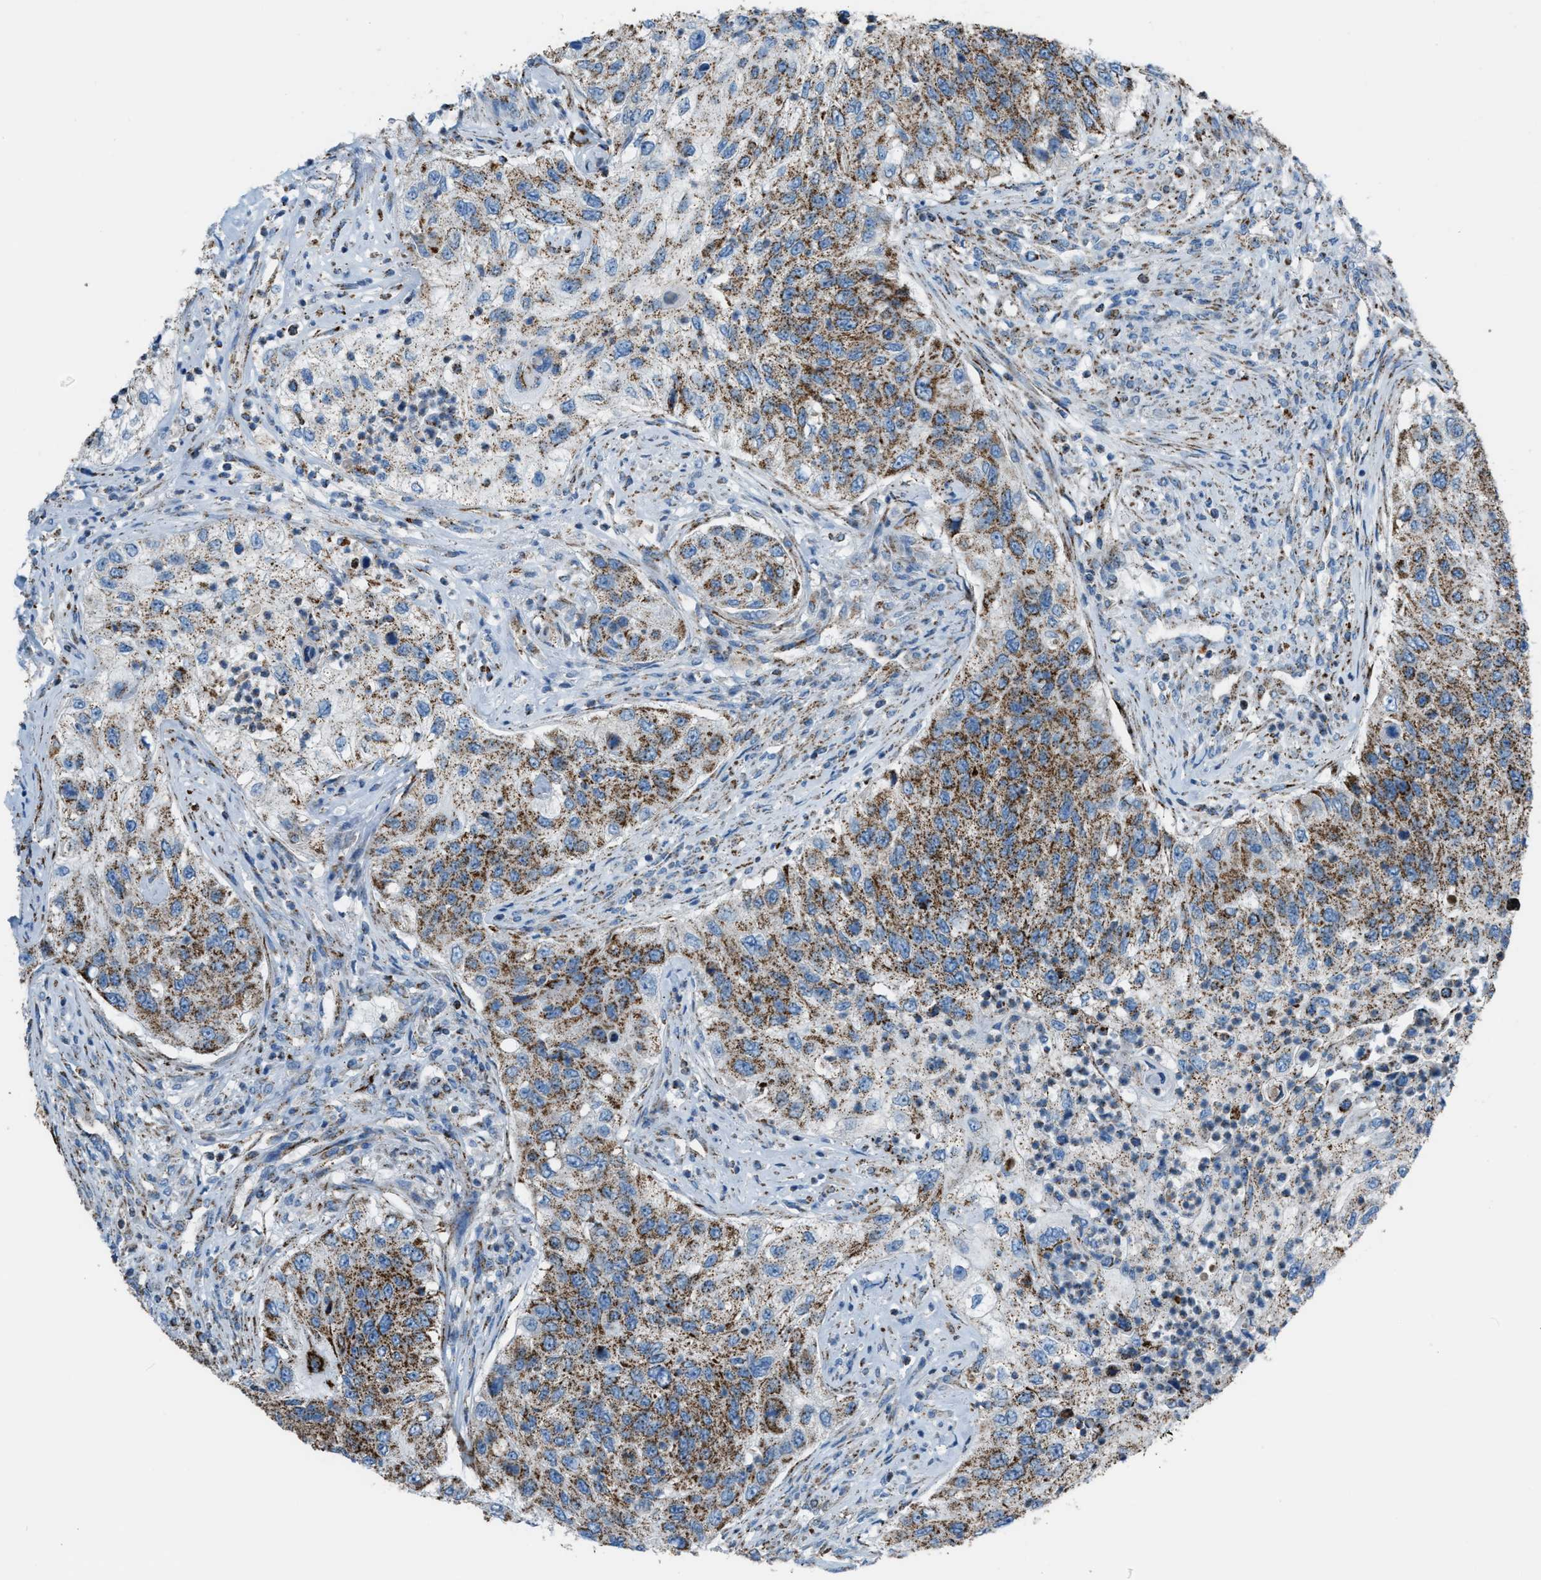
{"staining": {"intensity": "moderate", "quantity": ">75%", "location": "cytoplasmic/membranous"}, "tissue": "urothelial cancer", "cell_type": "Tumor cells", "image_type": "cancer", "snomed": [{"axis": "morphology", "description": "Urothelial carcinoma, High grade"}, {"axis": "topography", "description": "Urinary bladder"}], "caption": "Immunohistochemistry micrograph of human high-grade urothelial carcinoma stained for a protein (brown), which shows medium levels of moderate cytoplasmic/membranous expression in approximately >75% of tumor cells.", "gene": "MDH2", "patient": {"sex": "female", "age": 60}}